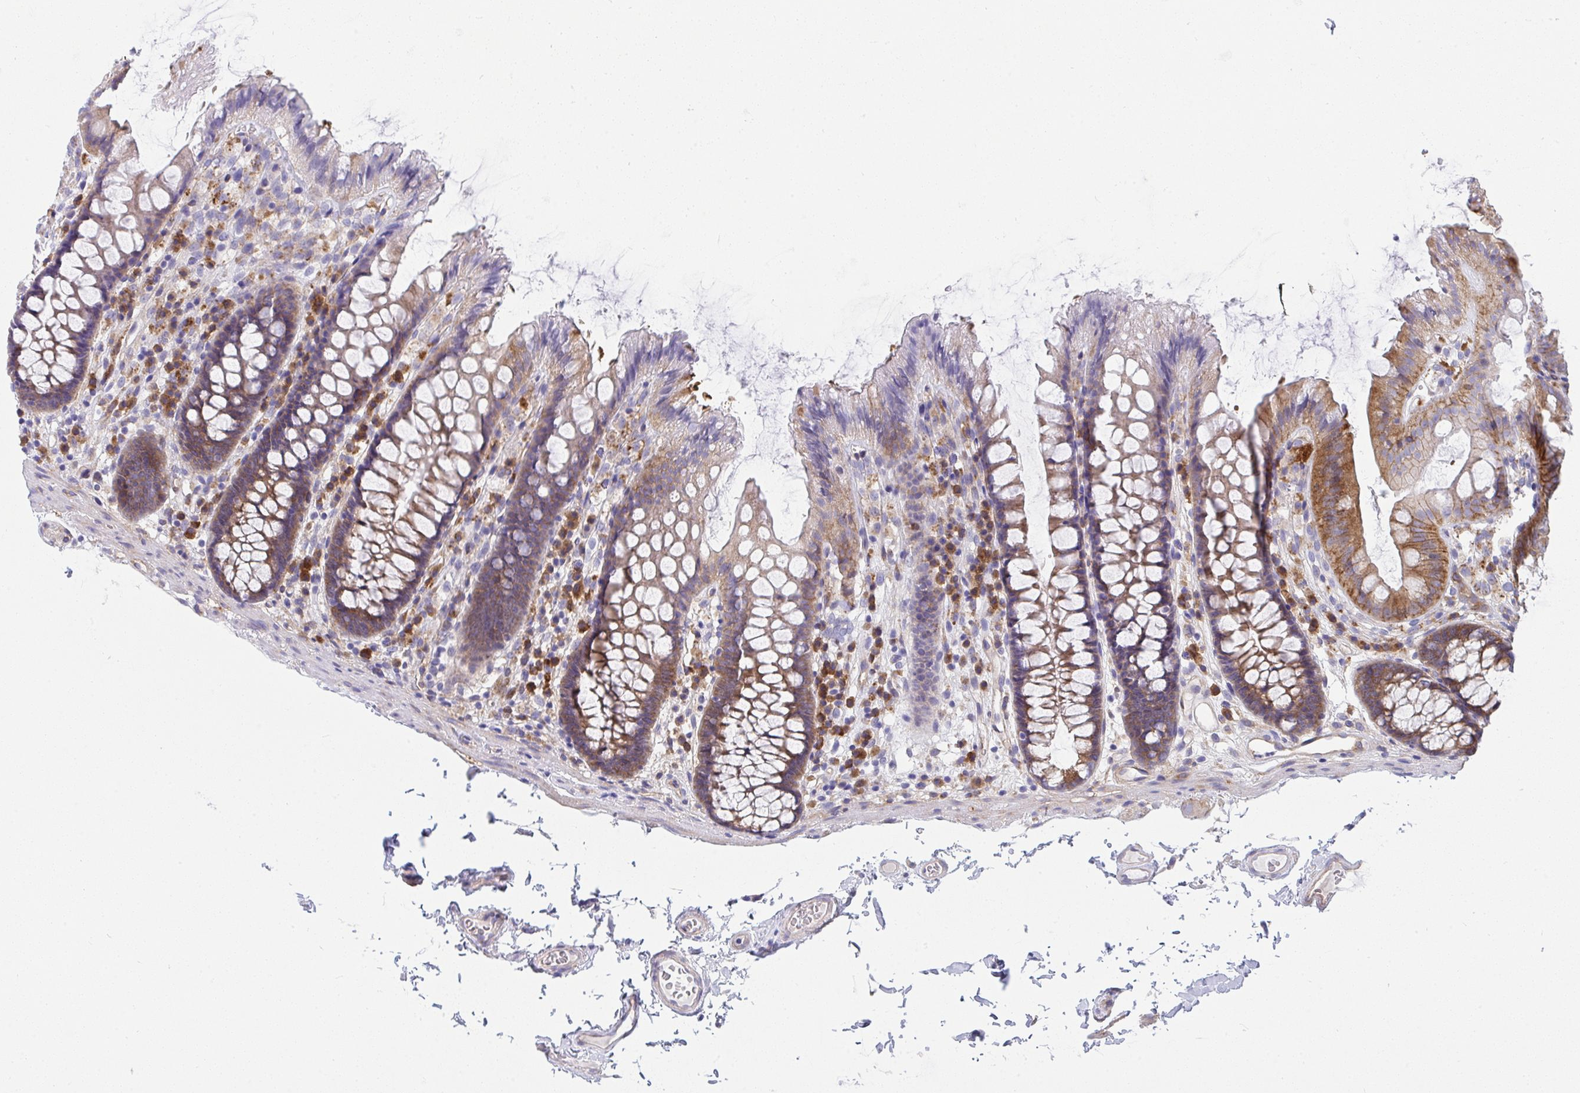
{"staining": {"intensity": "weak", "quantity": ">75%", "location": "cytoplasmic/membranous"}, "tissue": "colon", "cell_type": "Endothelial cells", "image_type": "normal", "snomed": [{"axis": "morphology", "description": "Normal tissue, NOS"}, {"axis": "topography", "description": "Colon"}], "caption": "Immunohistochemical staining of unremarkable colon shows >75% levels of weak cytoplasmic/membranous protein staining in approximately >75% of endothelial cells. (DAB (3,3'-diaminobenzidine) IHC with brightfield microscopy, high magnification).", "gene": "GAB1", "patient": {"sex": "male", "age": 84}}